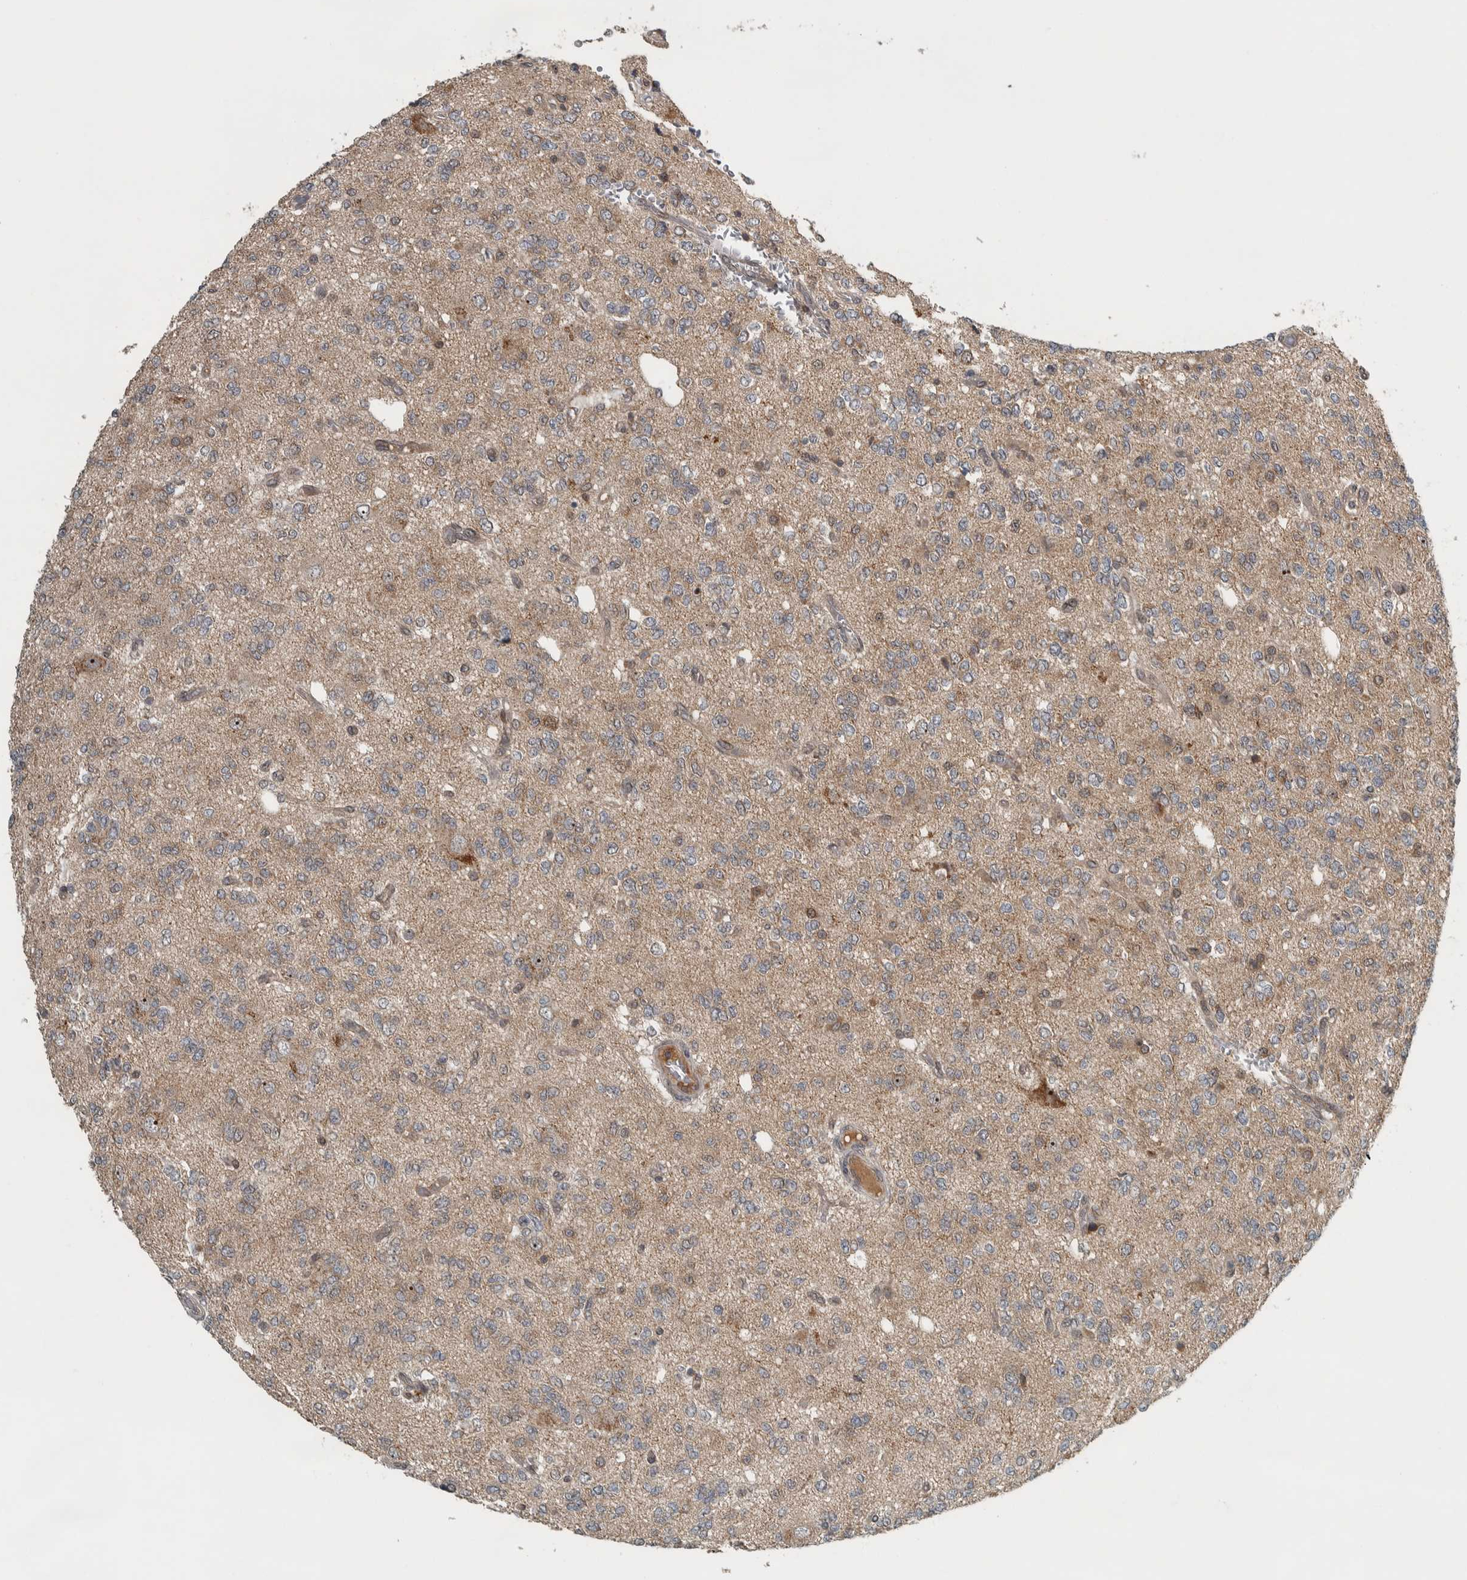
{"staining": {"intensity": "moderate", "quantity": "25%-75%", "location": "cytoplasmic/membranous,nuclear"}, "tissue": "glioma", "cell_type": "Tumor cells", "image_type": "cancer", "snomed": [{"axis": "morphology", "description": "Glioma, malignant, Low grade"}, {"axis": "topography", "description": "Brain"}], "caption": "IHC (DAB) staining of glioma exhibits moderate cytoplasmic/membranous and nuclear protein positivity in about 25%-75% of tumor cells.", "gene": "XPO5", "patient": {"sex": "male", "age": 38}}